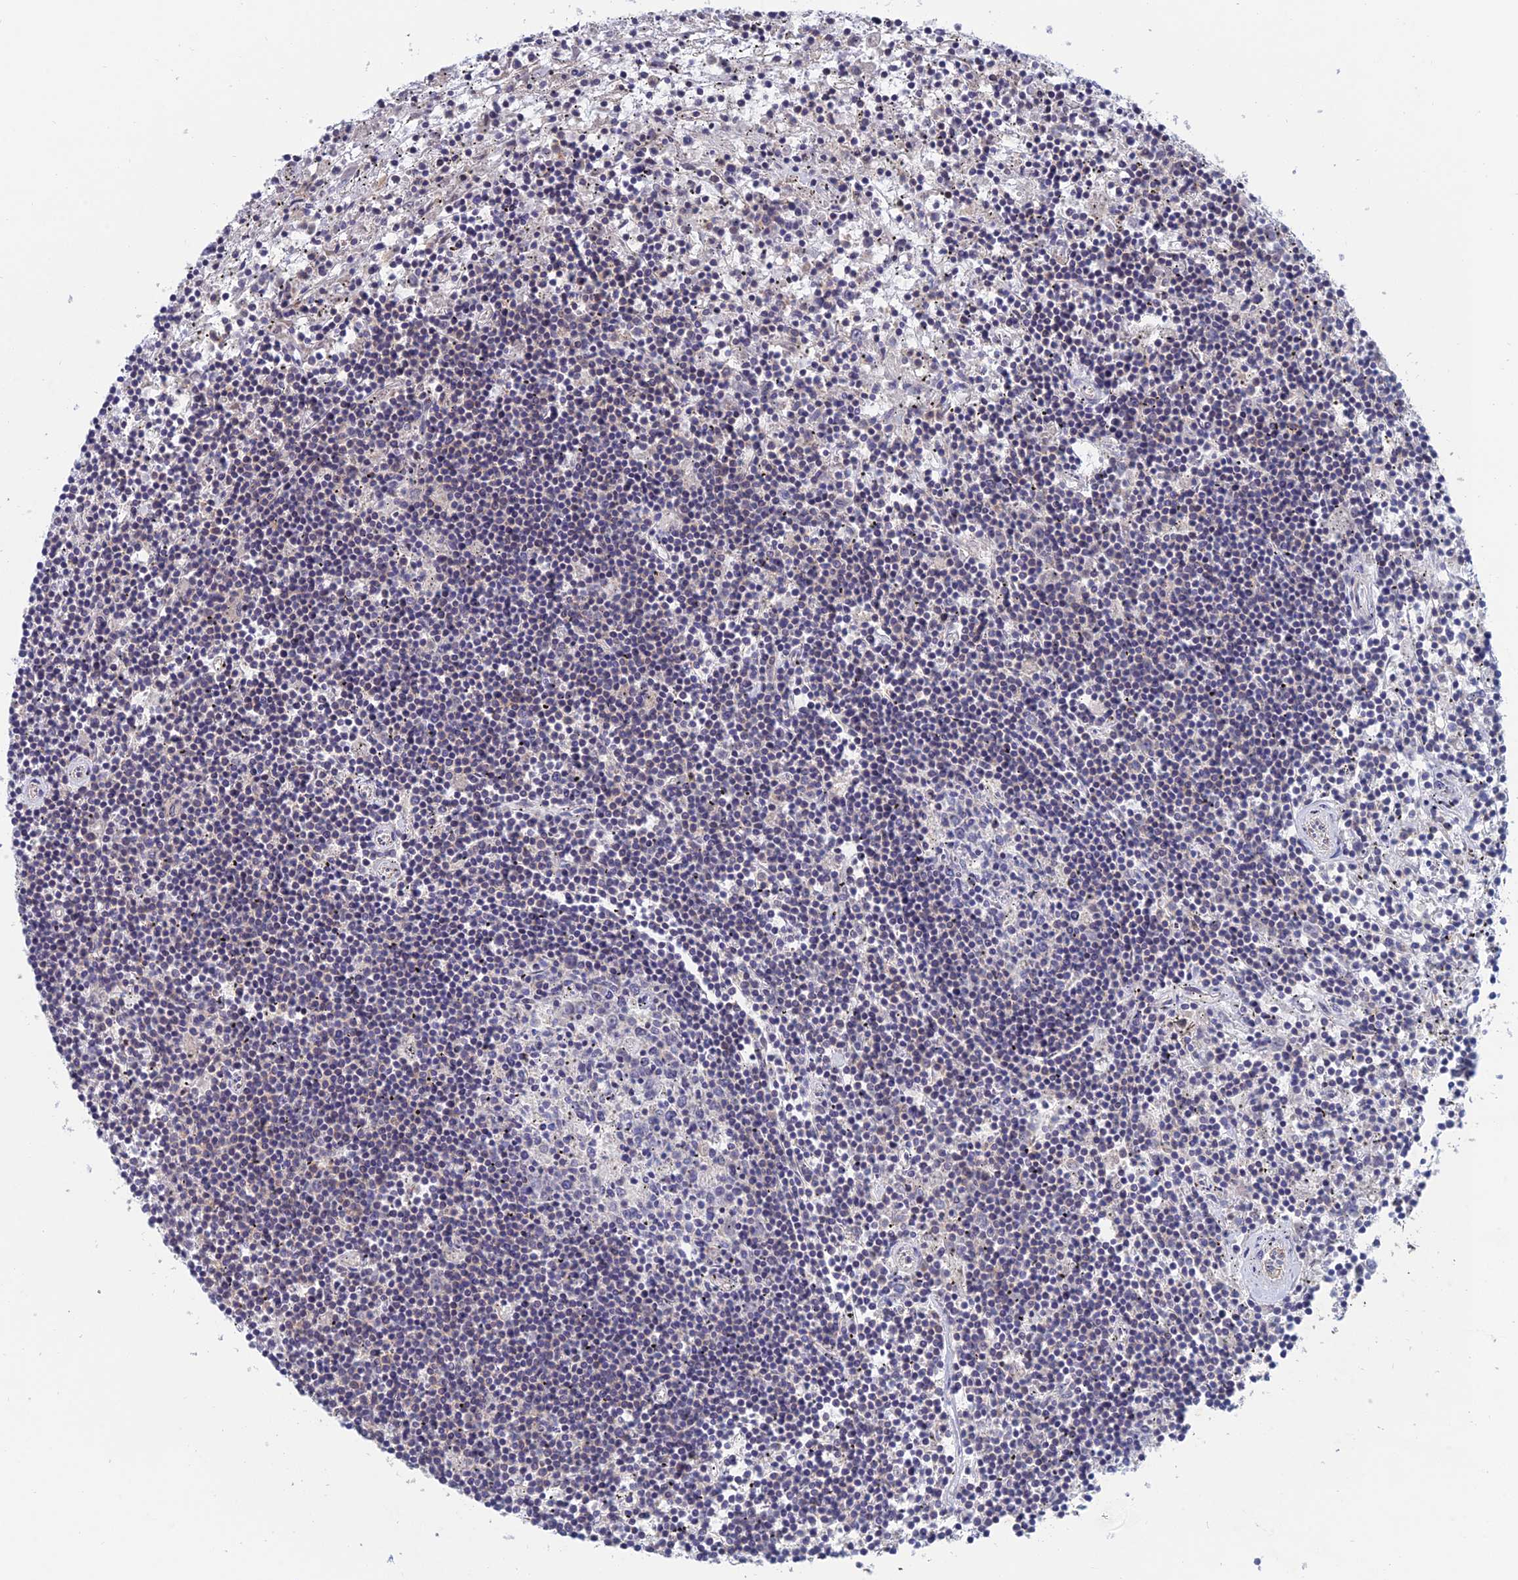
{"staining": {"intensity": "negative", "quantity": "none", "location": "none"}, "tissue": "lymphoma", "cell_type": "Tumor cells", "image_type": "cancer", "snomed": [{"axis": "morphology", "description": "Malignant lymphoma, non-Hodgkin's type, Low grade"}, {"axis": "topography", "description": "Spleen"}], "caption": "DAB (3,3'-diaminobenzidine) immunohistochemical staining of malignant lymphoma, non-Hodgkin's type (low-grade) reveals no significant positivity in tumor cells.", "gene": "USP37", "patient": {"sex": "male", "age": 76}}